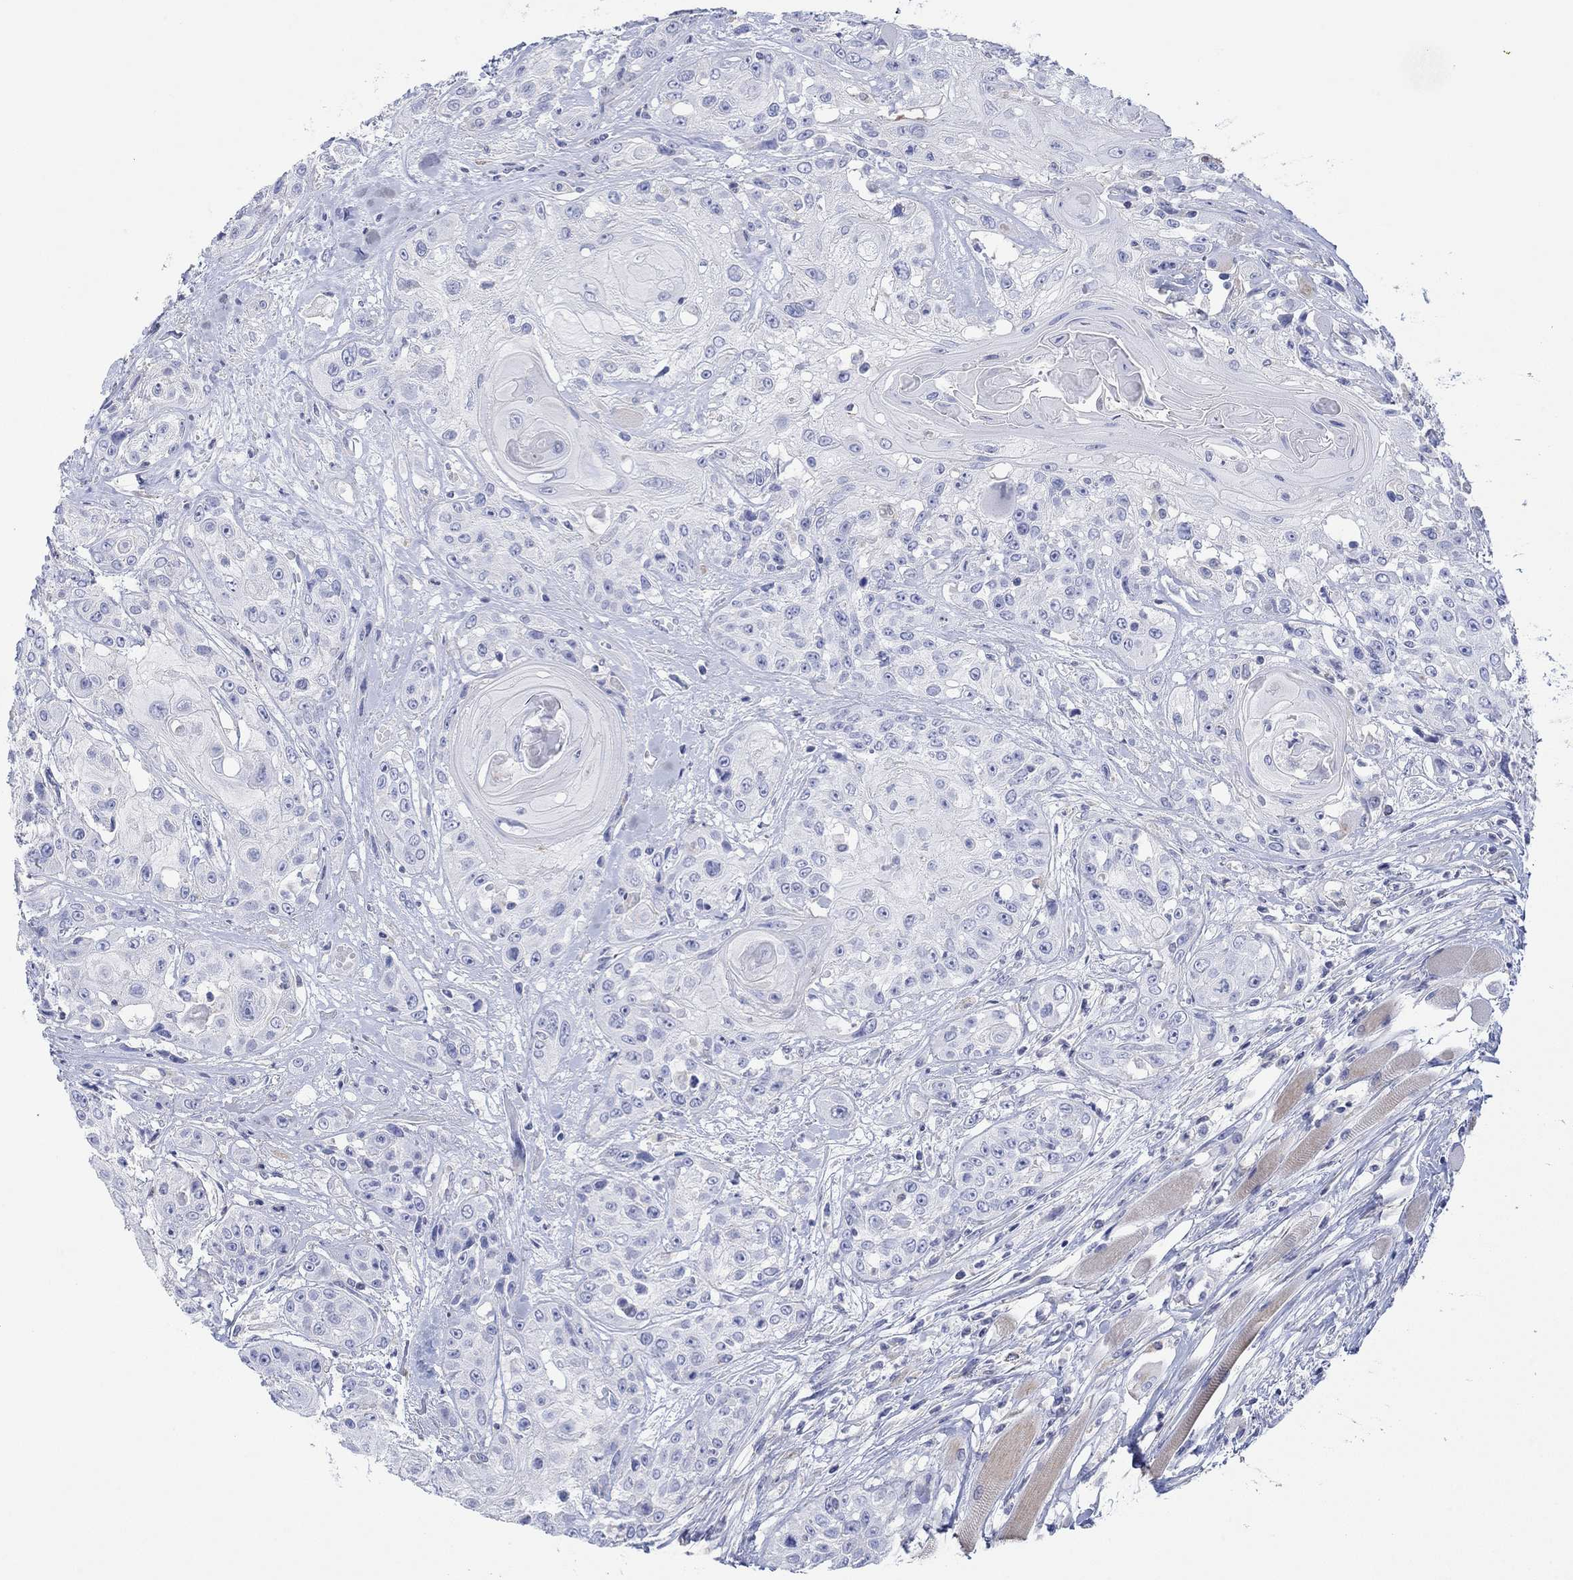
{"staining": {"intensity": "negative", "quantity": "none", "location": "none"}, "tissue": "head and neck cancer", "cell_type": "Tumor cells", "image_type": "cancer", "snomed": [{"axis": "morphology", "description": "Squamous cell carcinoma, NOS"}, {"axis": "topography", "description": "Head-Neck"}], "caption": "Squamous cell carcinoma (head and neck) stained for a protein using IHC exhibits no expression tumor cells.", "gene": "PPIL6", "patient": {"sex": "female", "age": 59}}